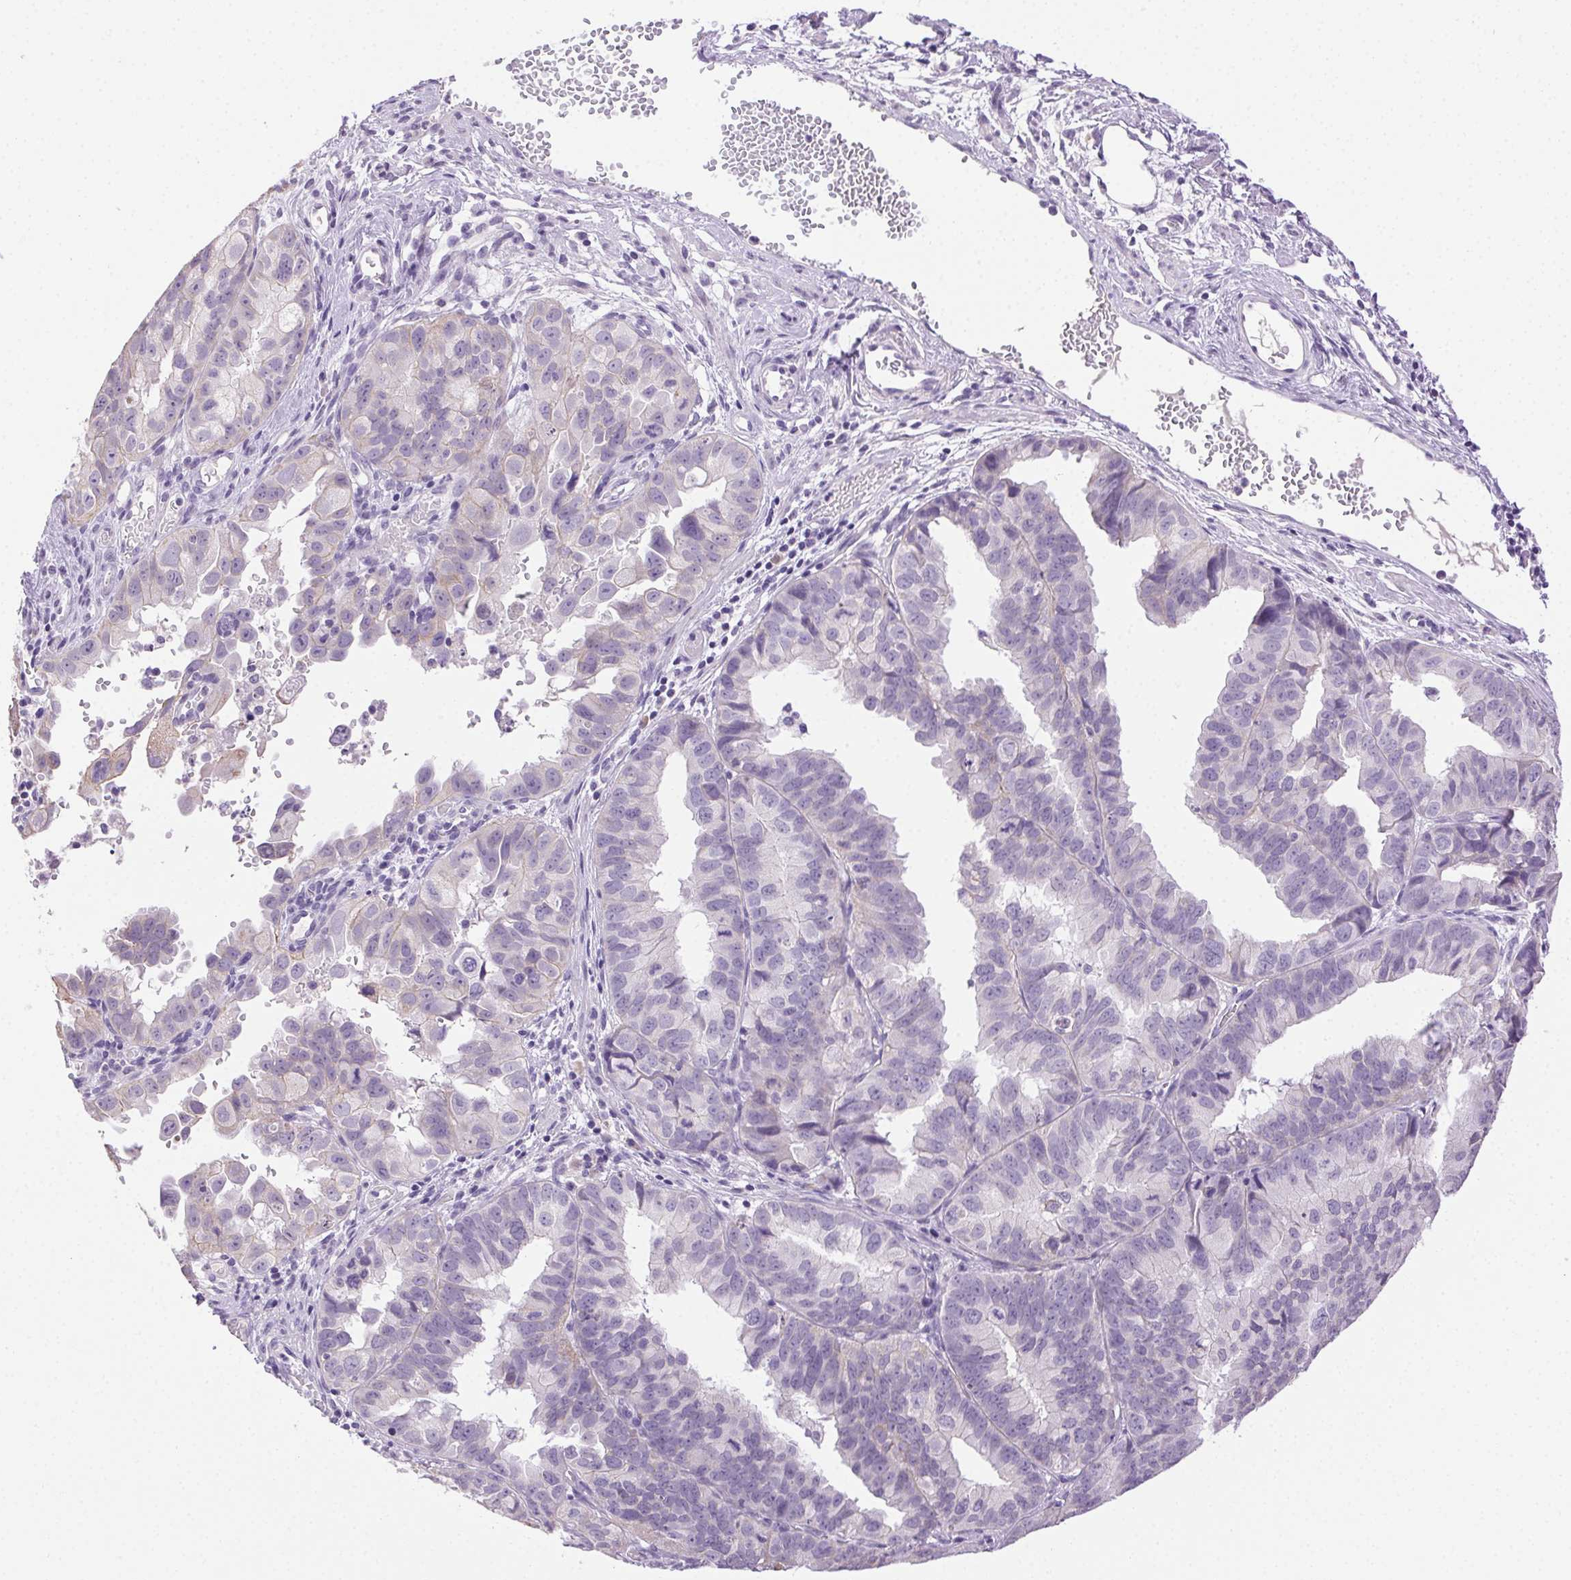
{"staining": {"intensity": "negative", "quantity": "none", "location": "none"}, "tissue": "ovarian cancer", "cell_type": "Tumor cells", "image_type": "cancer", "snomed": [{"axis": "morphology", "description": "Carcinoma, endometroid"}, {"axis": "topography", "description": "Ovary"}], "caption": "A photomicrograph of ovarian cancer (endometroid carcinoma) stained for a protein shows no brown staining in tumor cells.", "gene": "CLDN10", "patient": {"sex": "female", "age": 85}}